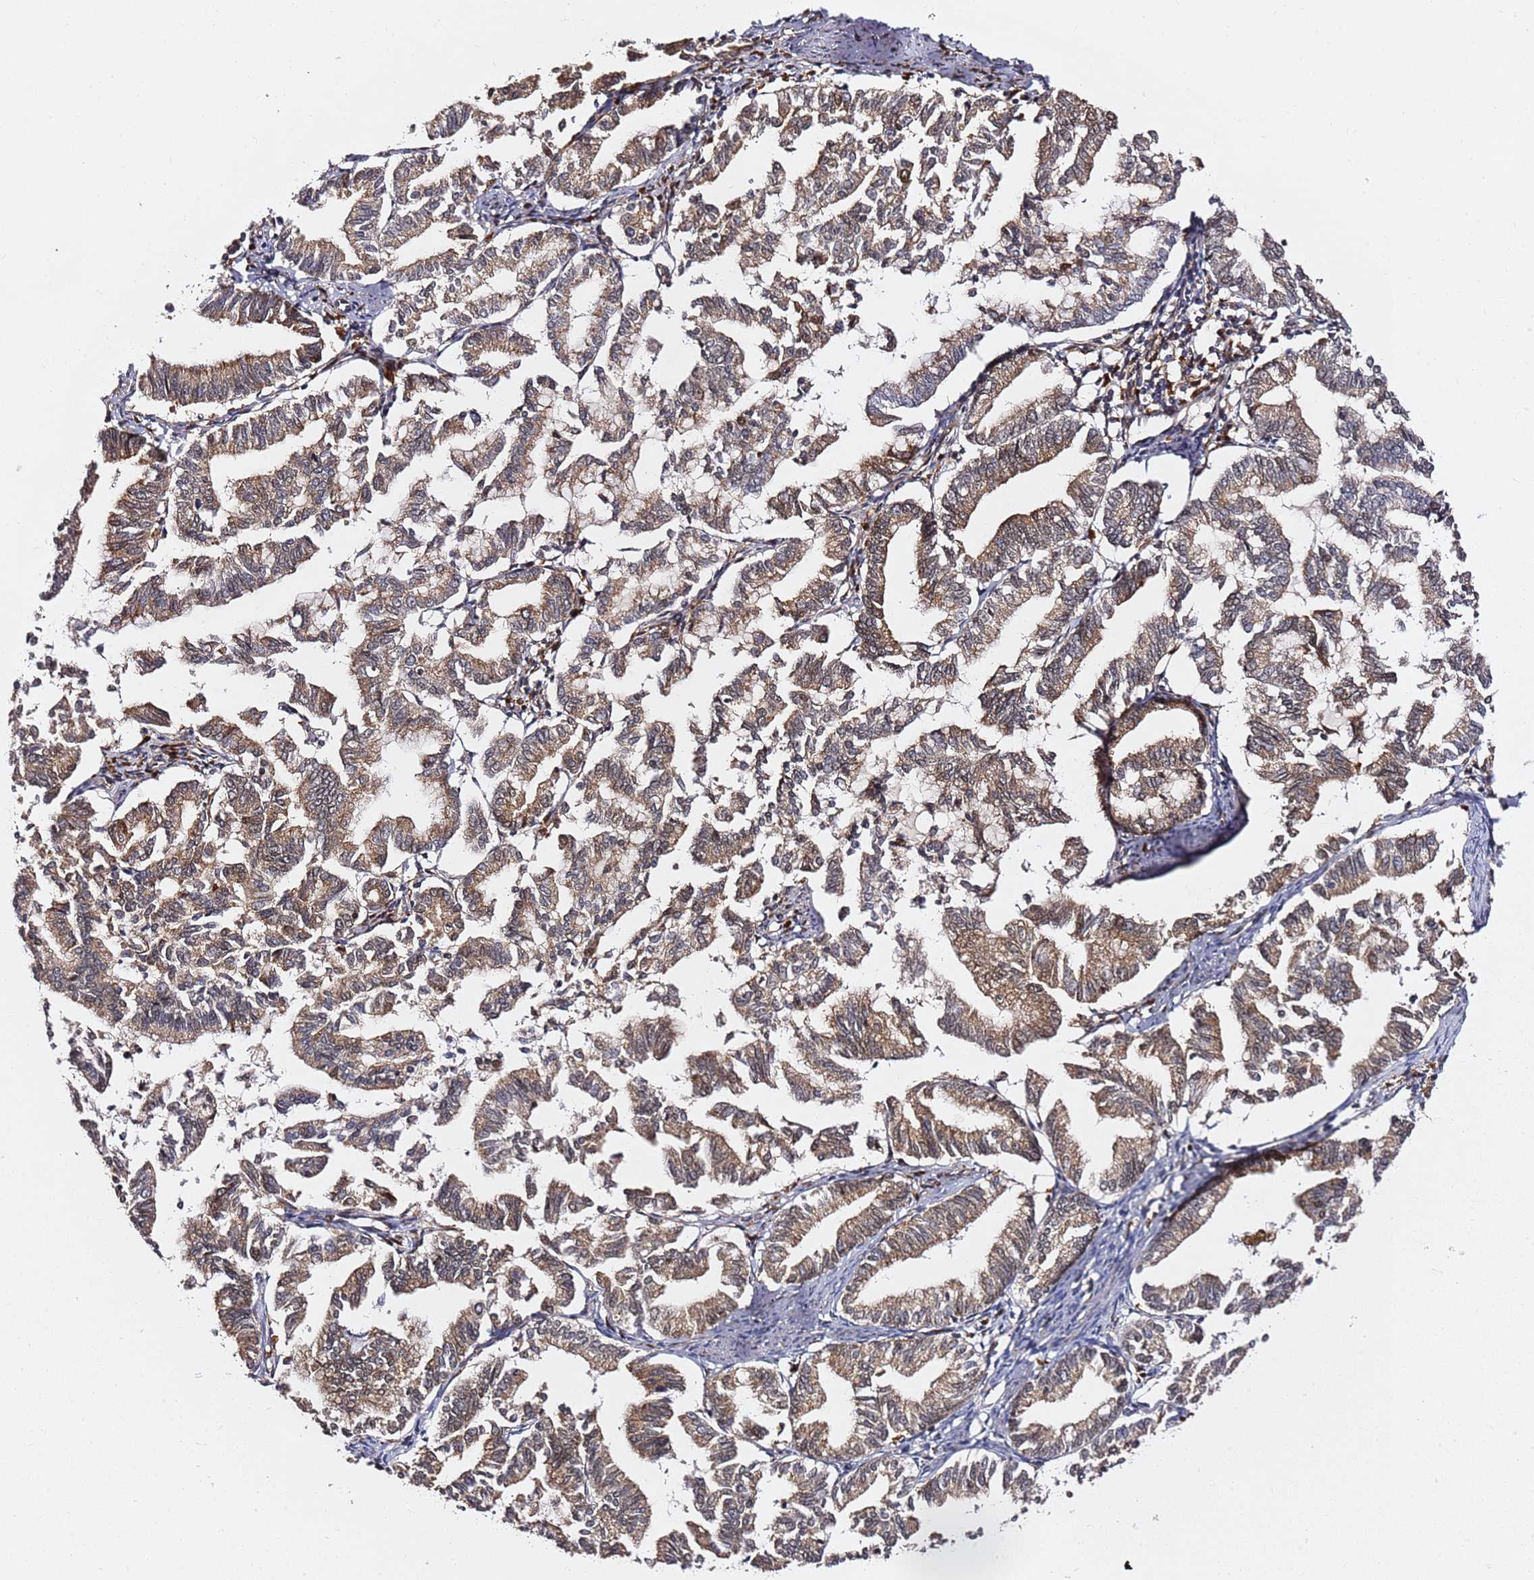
{"staining": {"intensity": "weak", "quantity": ">75%", "location": "cytoplasmic/membranous"}, "tissue": "endometrial cancer", "cell_type": "Tumor cells", "image_type": "cancer", "snomed": [{"axis": "morphology", "description": "Adenocarcinoma, NOS"}, {"axis": "topography", "description": "Endometrium"}], "caption": "High-power microscopy captured an IHC photomicrograph of endometrial cancer (adenocarcinoma), revealing weak cytoplasmic/membranous positivity in approximately >75% of tumor cells.", "gene": "RGS18", "patient": {"sex": "female", "age": 79}}